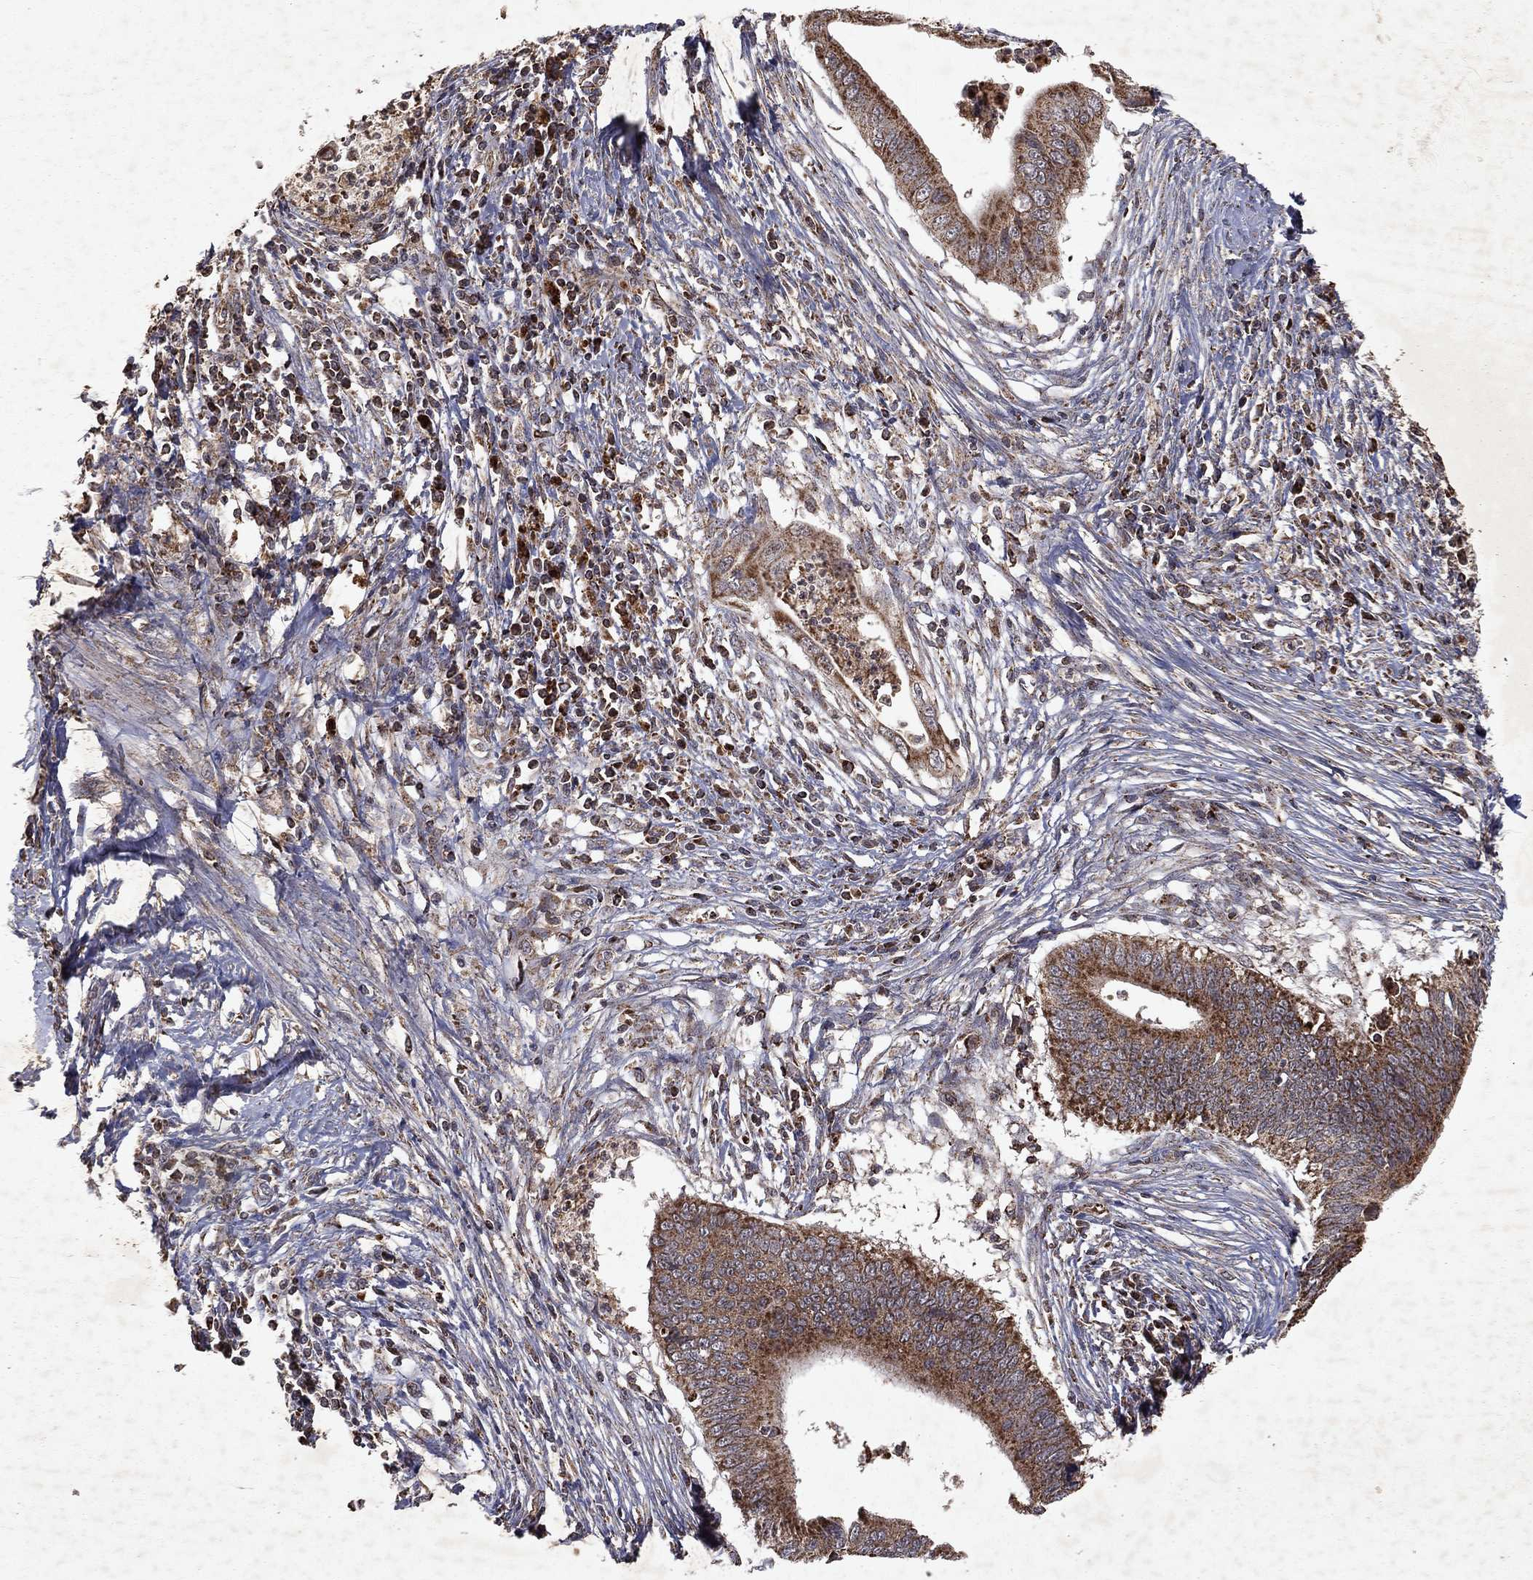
{"staining": {"intensity": "strong", "quantity": "25%-75%", "location": "cytoplasmic/membranous"}, "tissue": "cervical cancer", "cell_type": "Tumor cells", "image_type": "cancer", "snomed": [{"axis": "morphology", "description": "Adenocarcinoma, NOS"}, {"axis": "topography", "description": "Cervix"}], "caption": "Protein expression analysis of human cervical adenocarcinoma reveals strong cytoplasmic/membranous positivity in about 25%-75% of tumor cells.", "gene": "PYROXD2", "patient": {"sex": "female", "age": 42}}